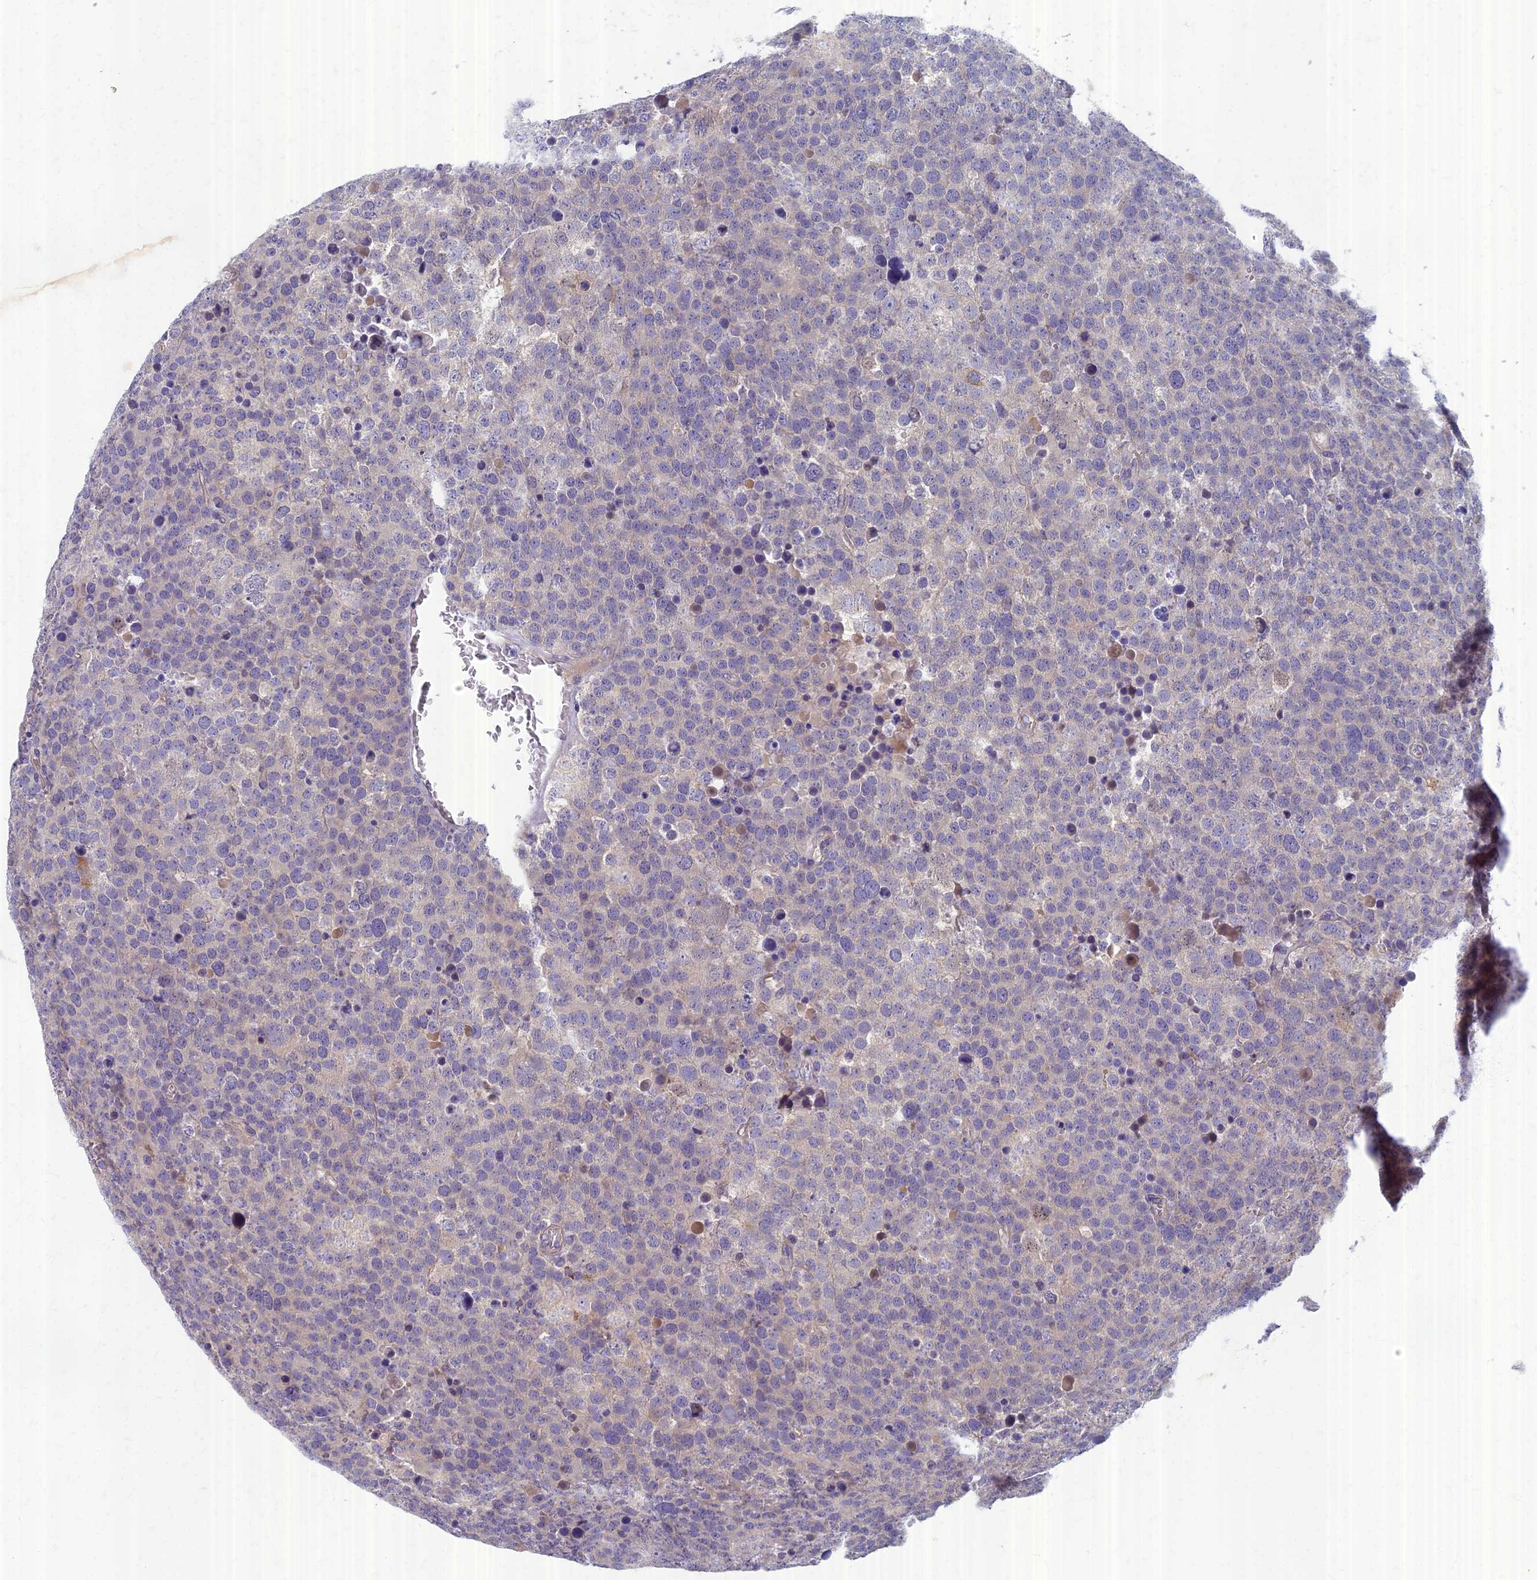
{"staining": {"intensity": "negative", "quantity": "none", "location": "none"}, "tissue": "testis cancer", "cell_type": "Tumor cells", "image_type": "cancer", "snomed": [{"axis": "morphology", "description": "Seminoma, NOS"}, {"axis": "topography", "description": "Testis"}], "caption": "This is an IHC micrograph of testis cancer (seminoma). There is no positivity in tumor cells.", "gene": "AP4E1", "patient": {"sex": "male", "age": 71}}